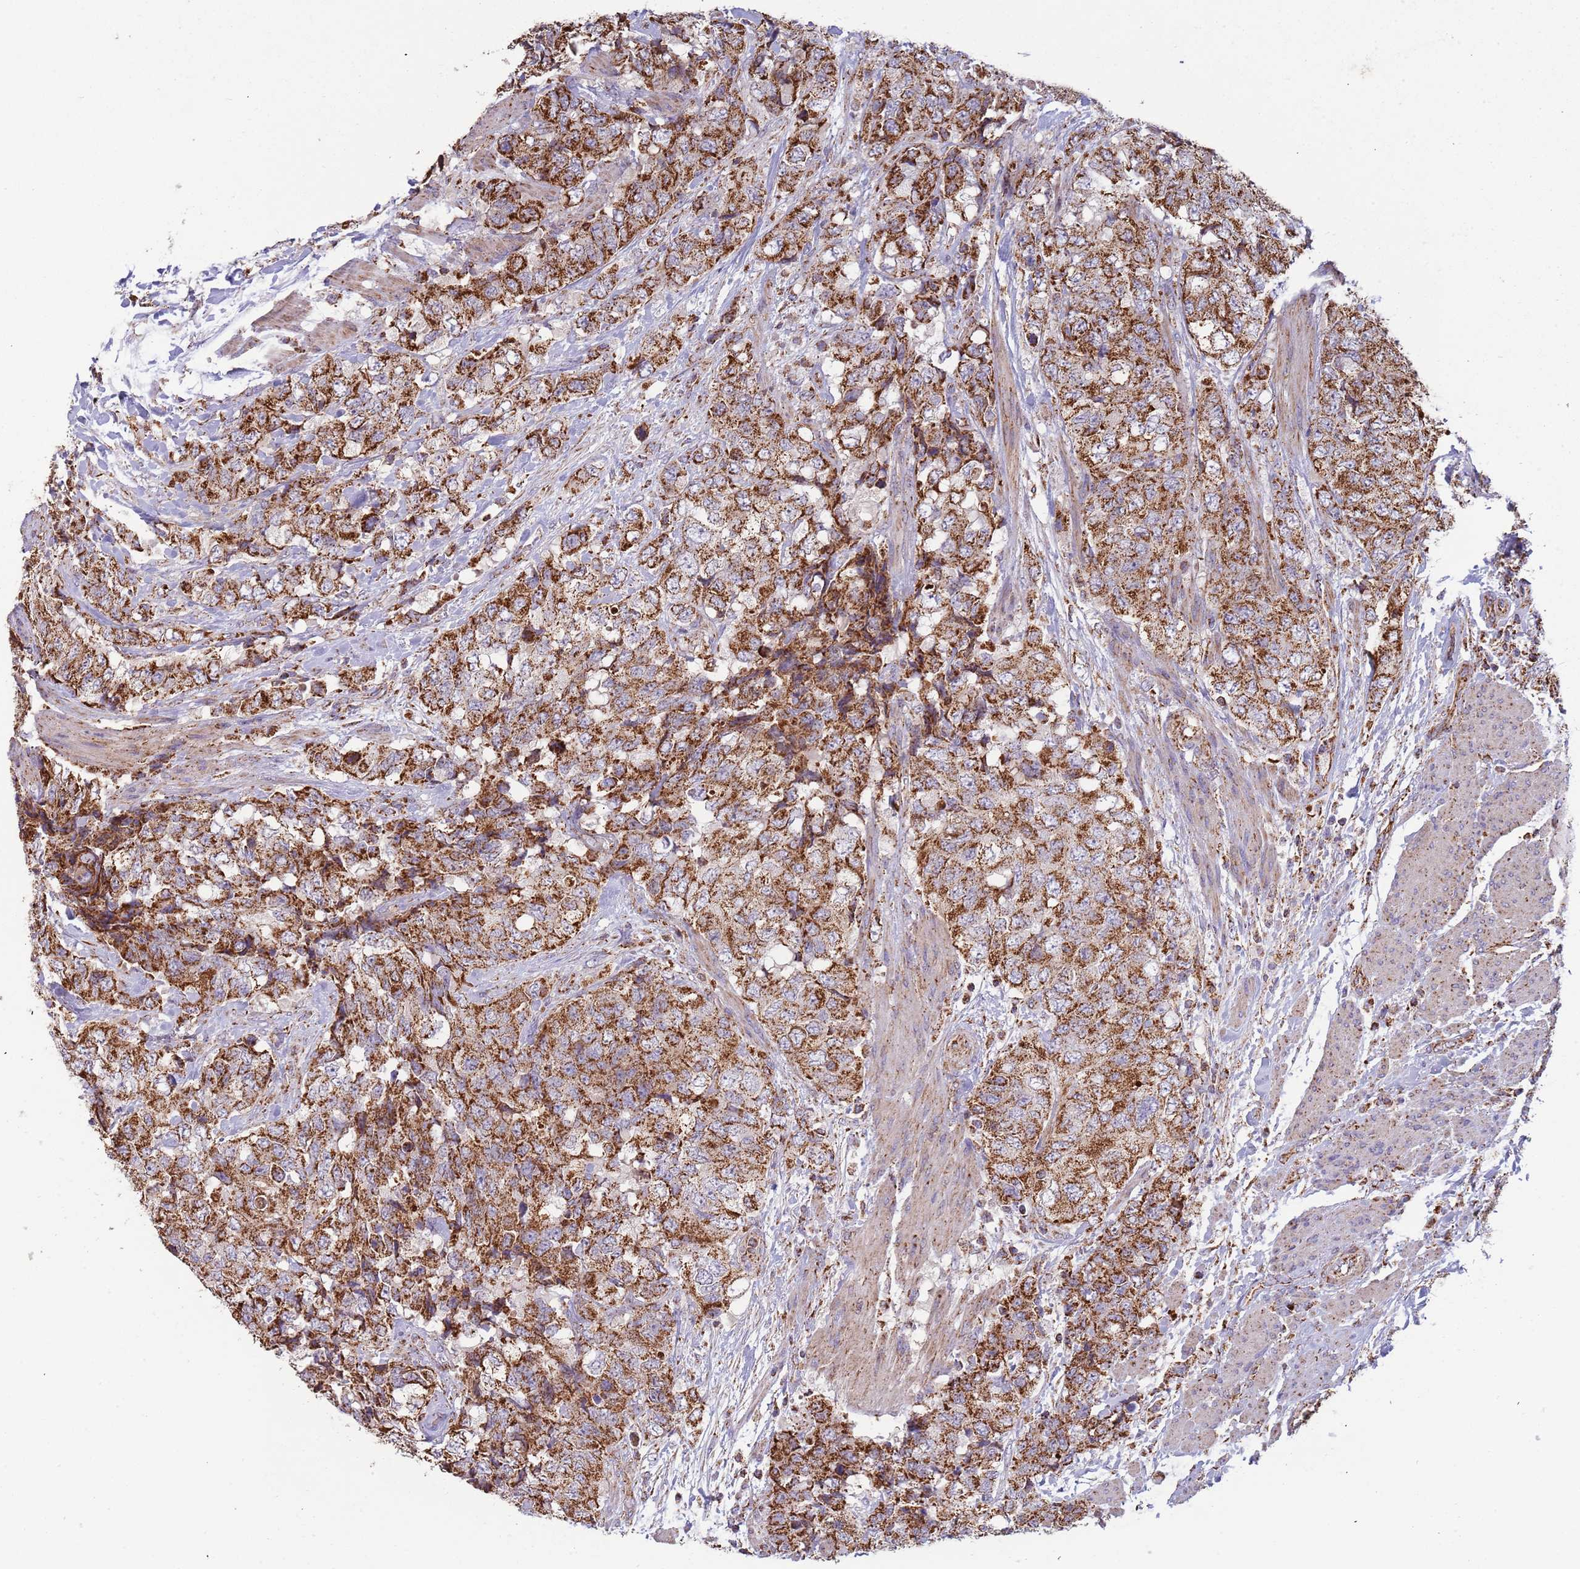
{"staining": {"intensity": "strong", "quantity": ">75%", "location": "cytoplasmic/membranous"}, "tissue": "urothelial cancer", "cell_type": "Tumor cells", "image_type": "cancer", "snomed": [{"axis": "morphology", "description": "Urothelial carcinoma, High grade"}, {"axis": "topography", "description": "Urinary bladder"}], "caption": "The micrograph shows a brown stain indicating the presence of a protein in the cytoplasmic/membranous of tumor cells in urothelial cancer. The staining is performed using DAB (3,3'-diaminobenzidine) brown chromogen to label protein expression. The nuclei are counter-stained blue using hematoxylin.", "gene": "VPS16", "patient": {"sex": "female", "age": 78}}